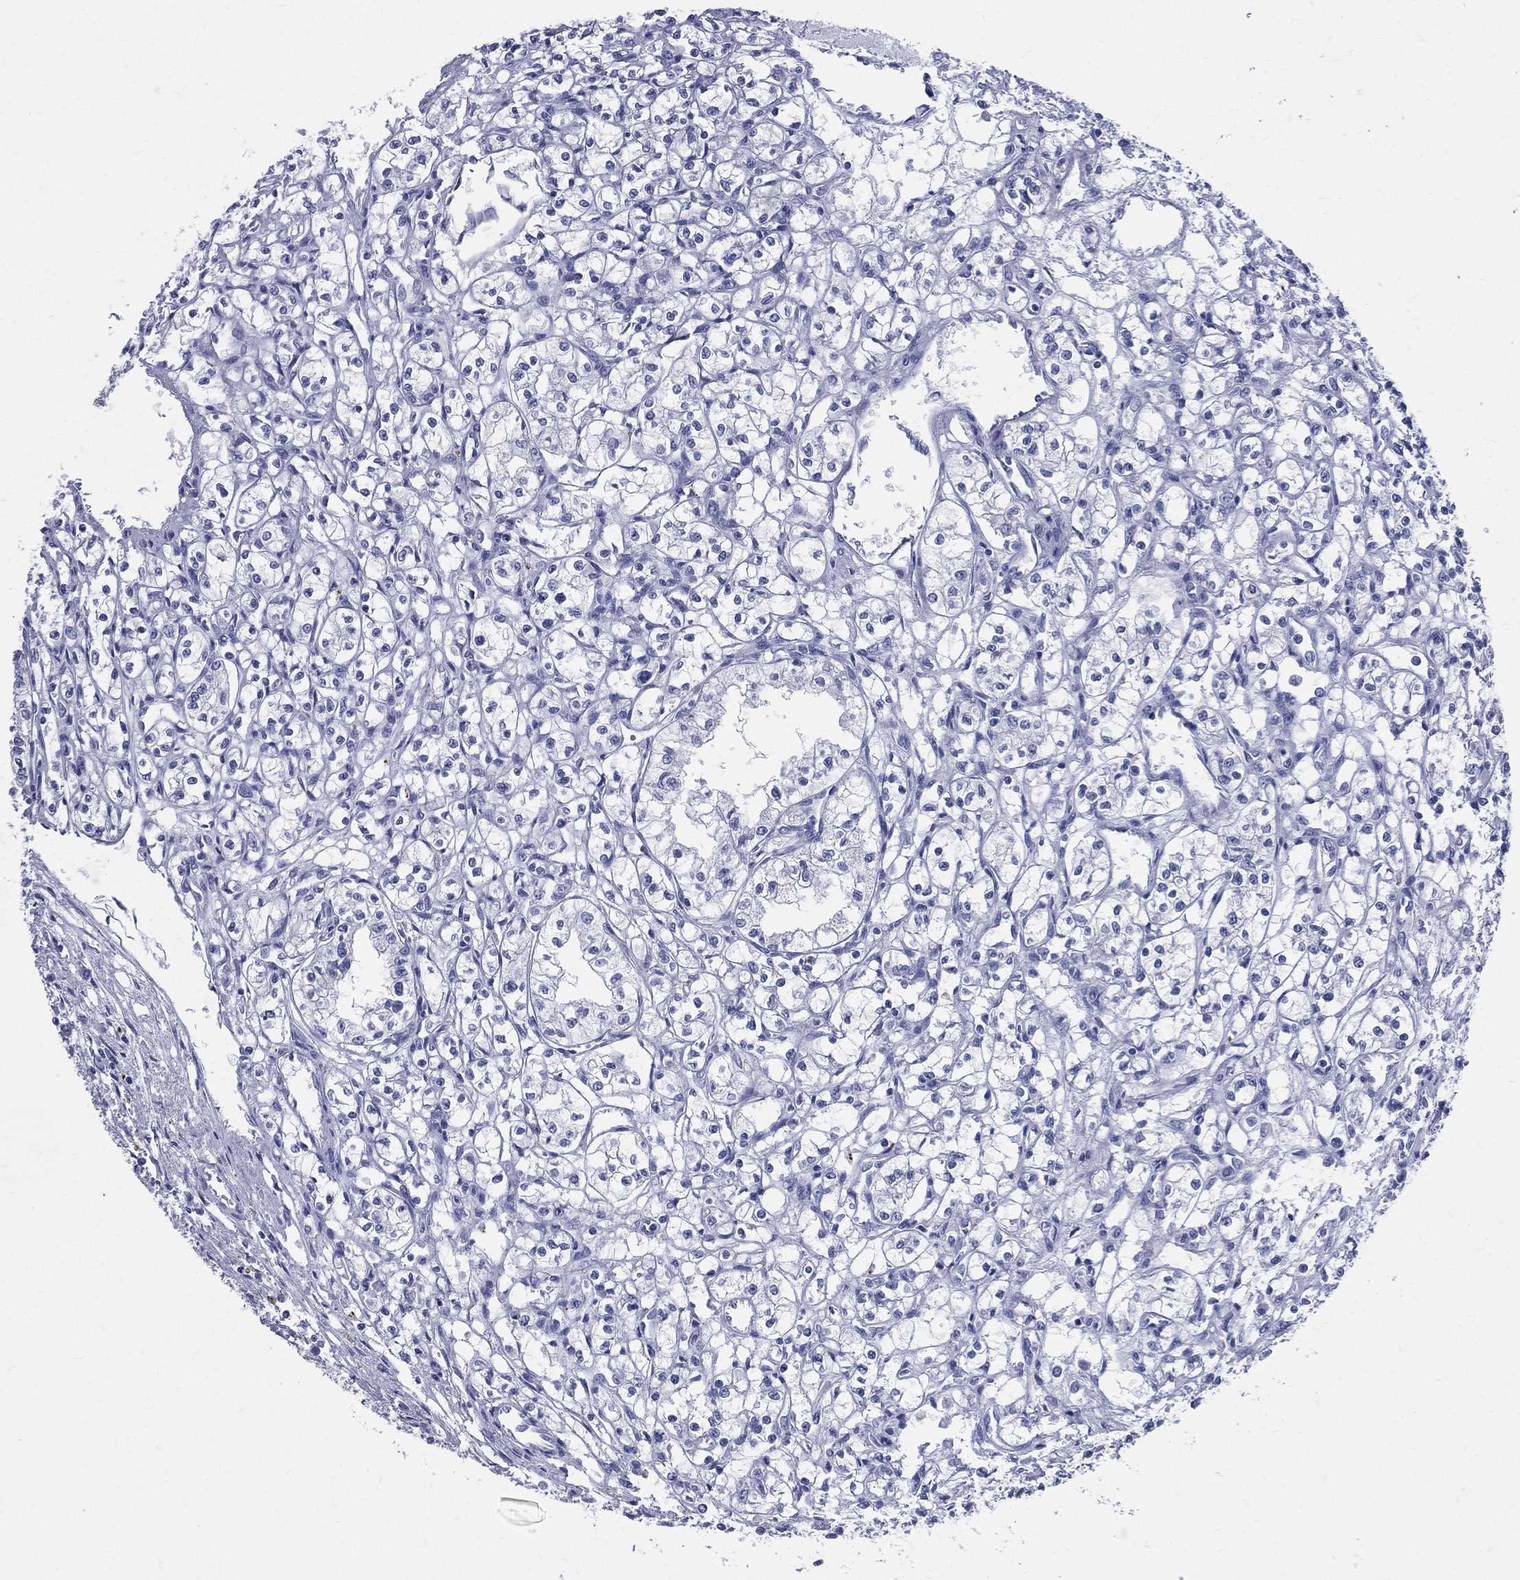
{"staining": {"intensity": "negative", "quantity": "none", "location": "none"}, "tissue": "renal cancer", "cell_type": "Tumor cells", "image_type": "cancer", "snomed": [{"axis": "morphology", "description": "Adenocarcinoma, NOS"}, {"axis": "topography", "description": "Kidney"}], "caption": "Renal adenocarcinoma stained for a protein using immunohistochemistry reveals no positivity tumor cells.", "gene": "SYP", "patient": {"sex": "male", "age": 56}}